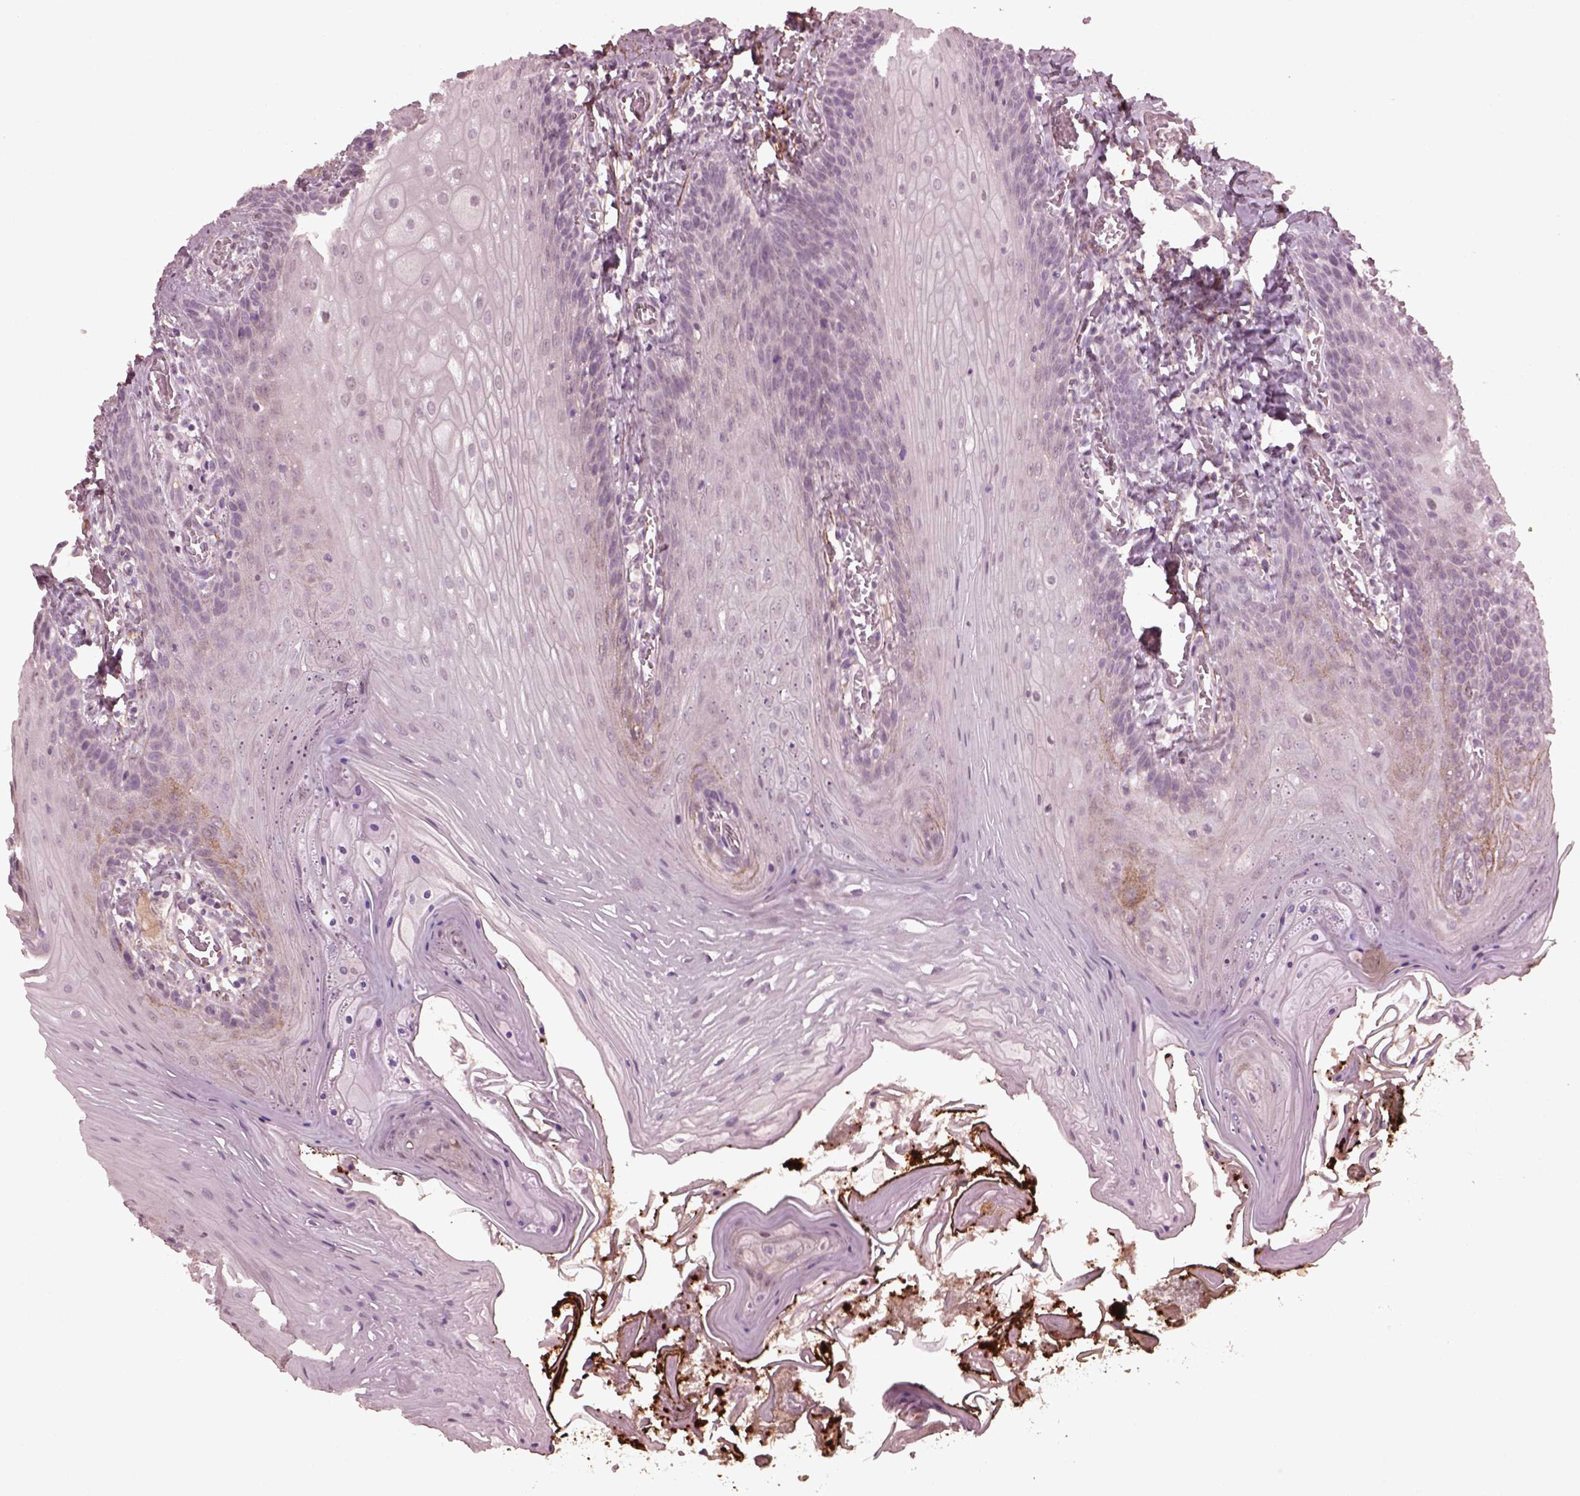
{"staining": {"intensity": "negative", "quantity": "none", "location": "none"}, "tissue": "oral mucosa", "cell_type": "Squamous epithelial cells", "image_type": "normal", "snomed": [{"axis": "morphology", "description": "Normal tissue, NOS"}, {"axis": "topography", "description": "Oral tissue"}], "caption": "Squamous epithelial cells are negative for protein expression in benign human oral mucosa. (DAB (3,3'-diaminobenzidine) immunohistochemistry (IHC), high magnification).", "gene": "EFEMP1", "patient": {"sex": "male", "age": 9}}